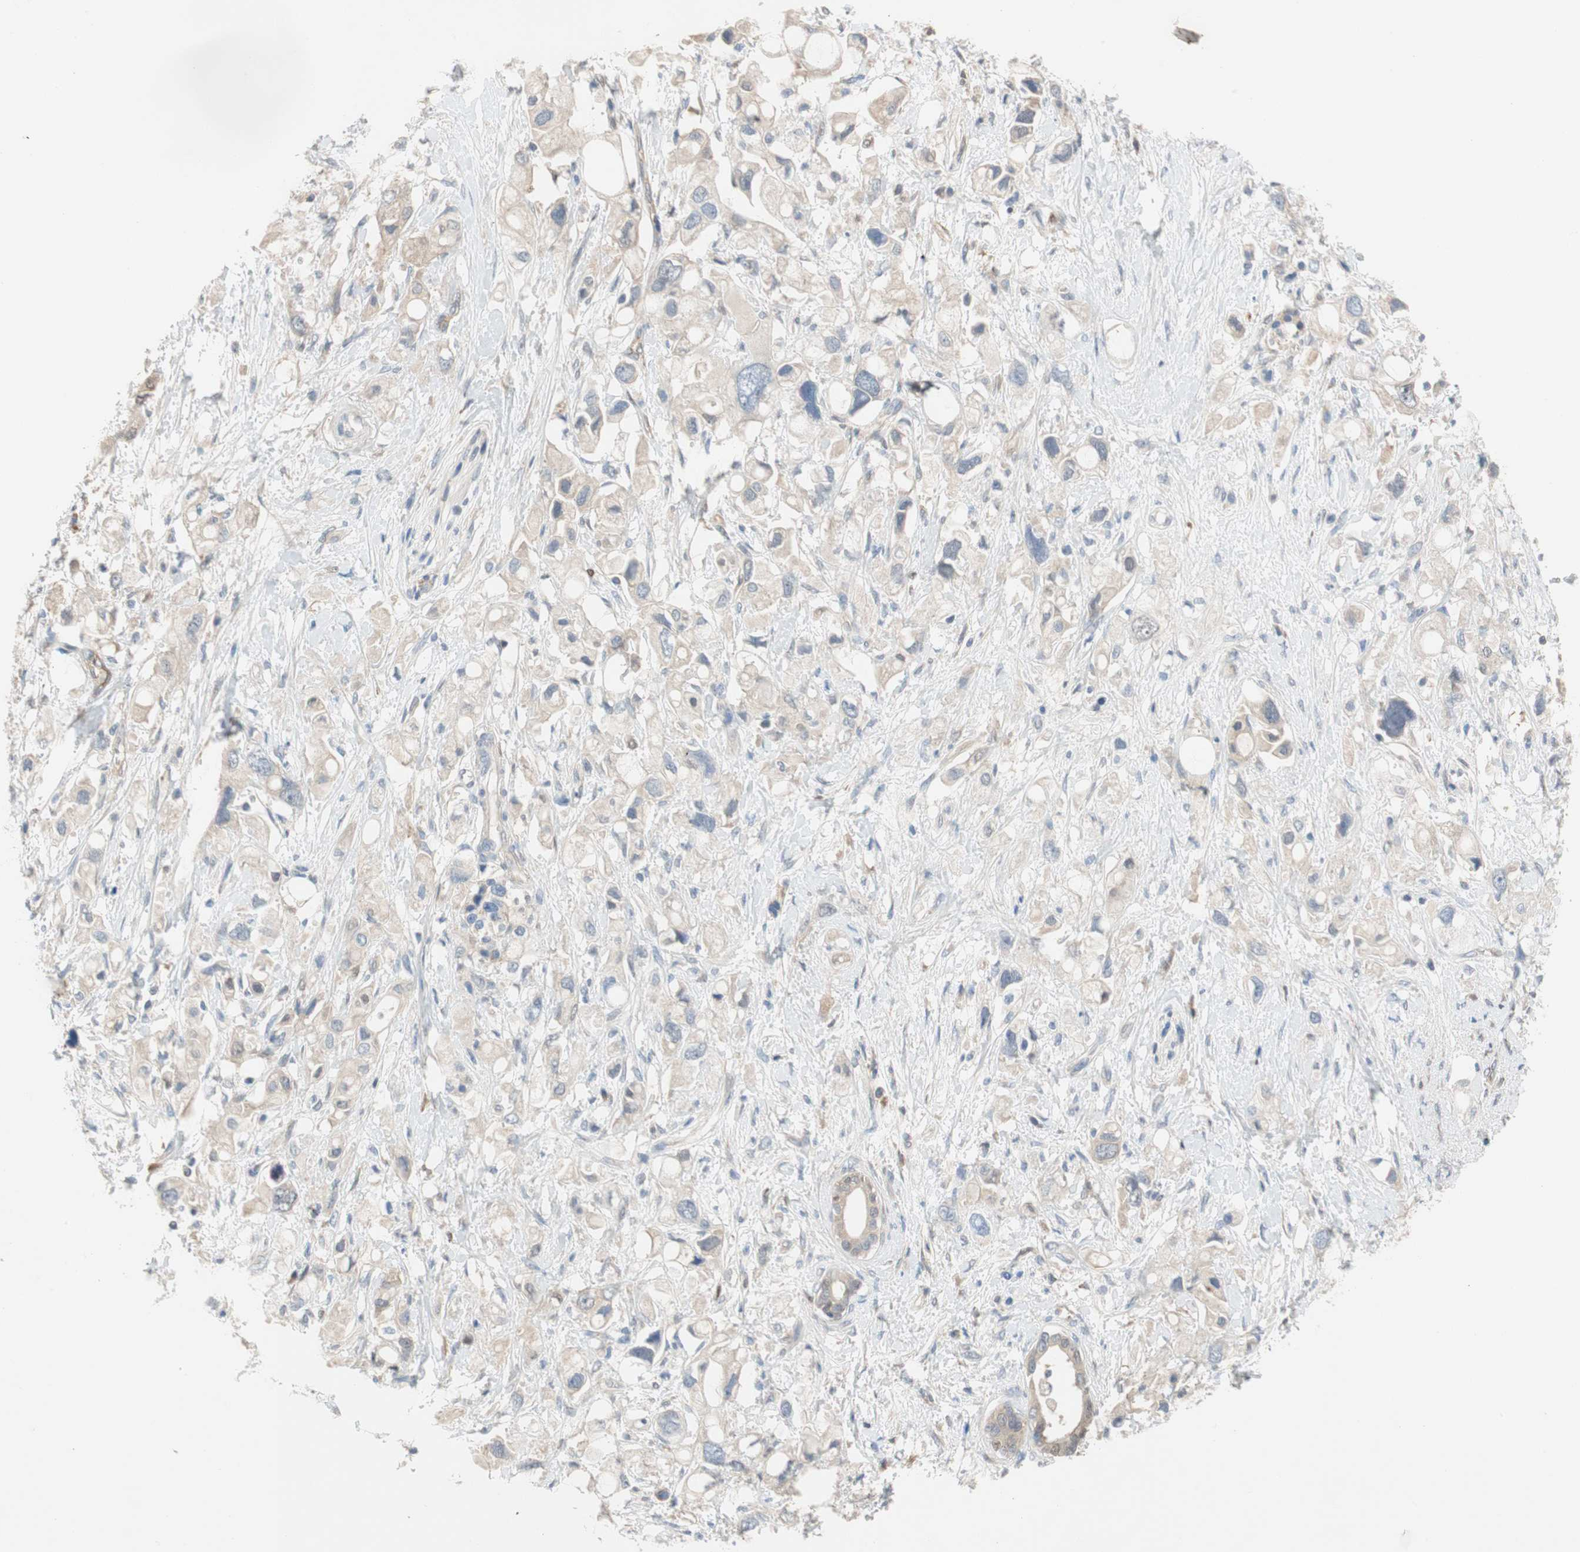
{"staining": {"intensity": "weak", "quantity": "<25%", "location": "cytoplasmic/membranous"}, "tissue": "pancreatic cancer", "cell_type": "Tumor cells", "image_type": "cancer", "snomed": [{"axis": "morphology", "description": "Adenocarcinoma, NOS"}, {"axis": "topography", "description": "Pancreas"}], "caption": "IHC photomicrograph of human pancreatic cancer stained for a protein (brown), which reveals no staining in tumor cells.", "gene": "RELB", "patient": {"sex": "female", "age": 56}}